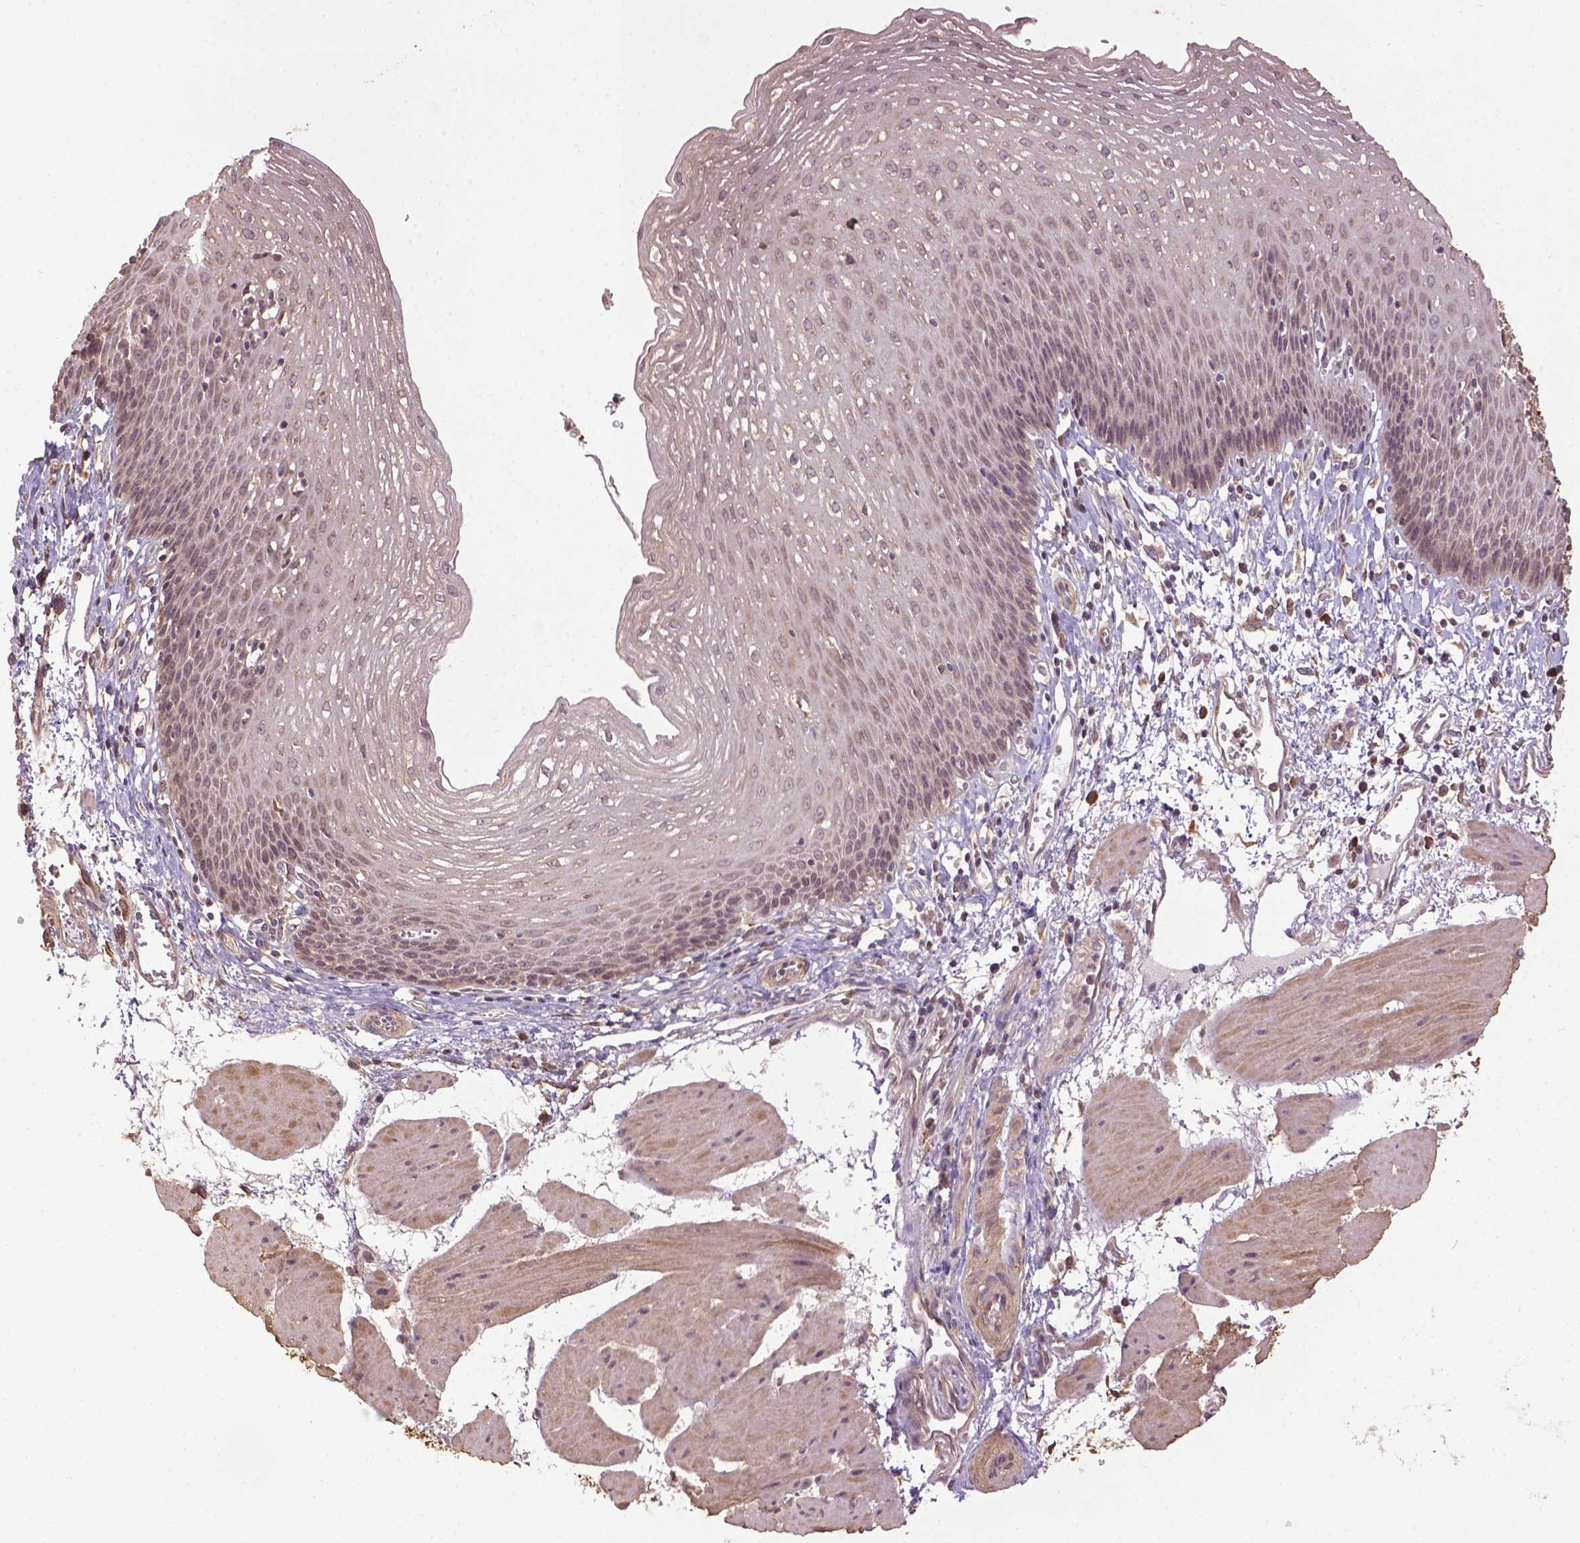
{"staining": {"intensity": "moderate", "quantity": "<25%", "location": "cytoplasmic/membranous"}, "tissue": "esophagus", "cell_type": "Squamous epithelial cells", "image_type": "normal", "snomed": [{"axis": "morphology", "description": "Normal tissue, NOS"}, {"axis": "topography", "description": "Esophagus"}], "caption": "This micrograph reveals immunohistochemistry (IHC) staining of normal esophagus, with low moderate cytoplasmic/membranous positivity in about <25% of squamous epithelial cells.", "gene": "GAS1", "patient": {"sex": "female", "age": 64}}